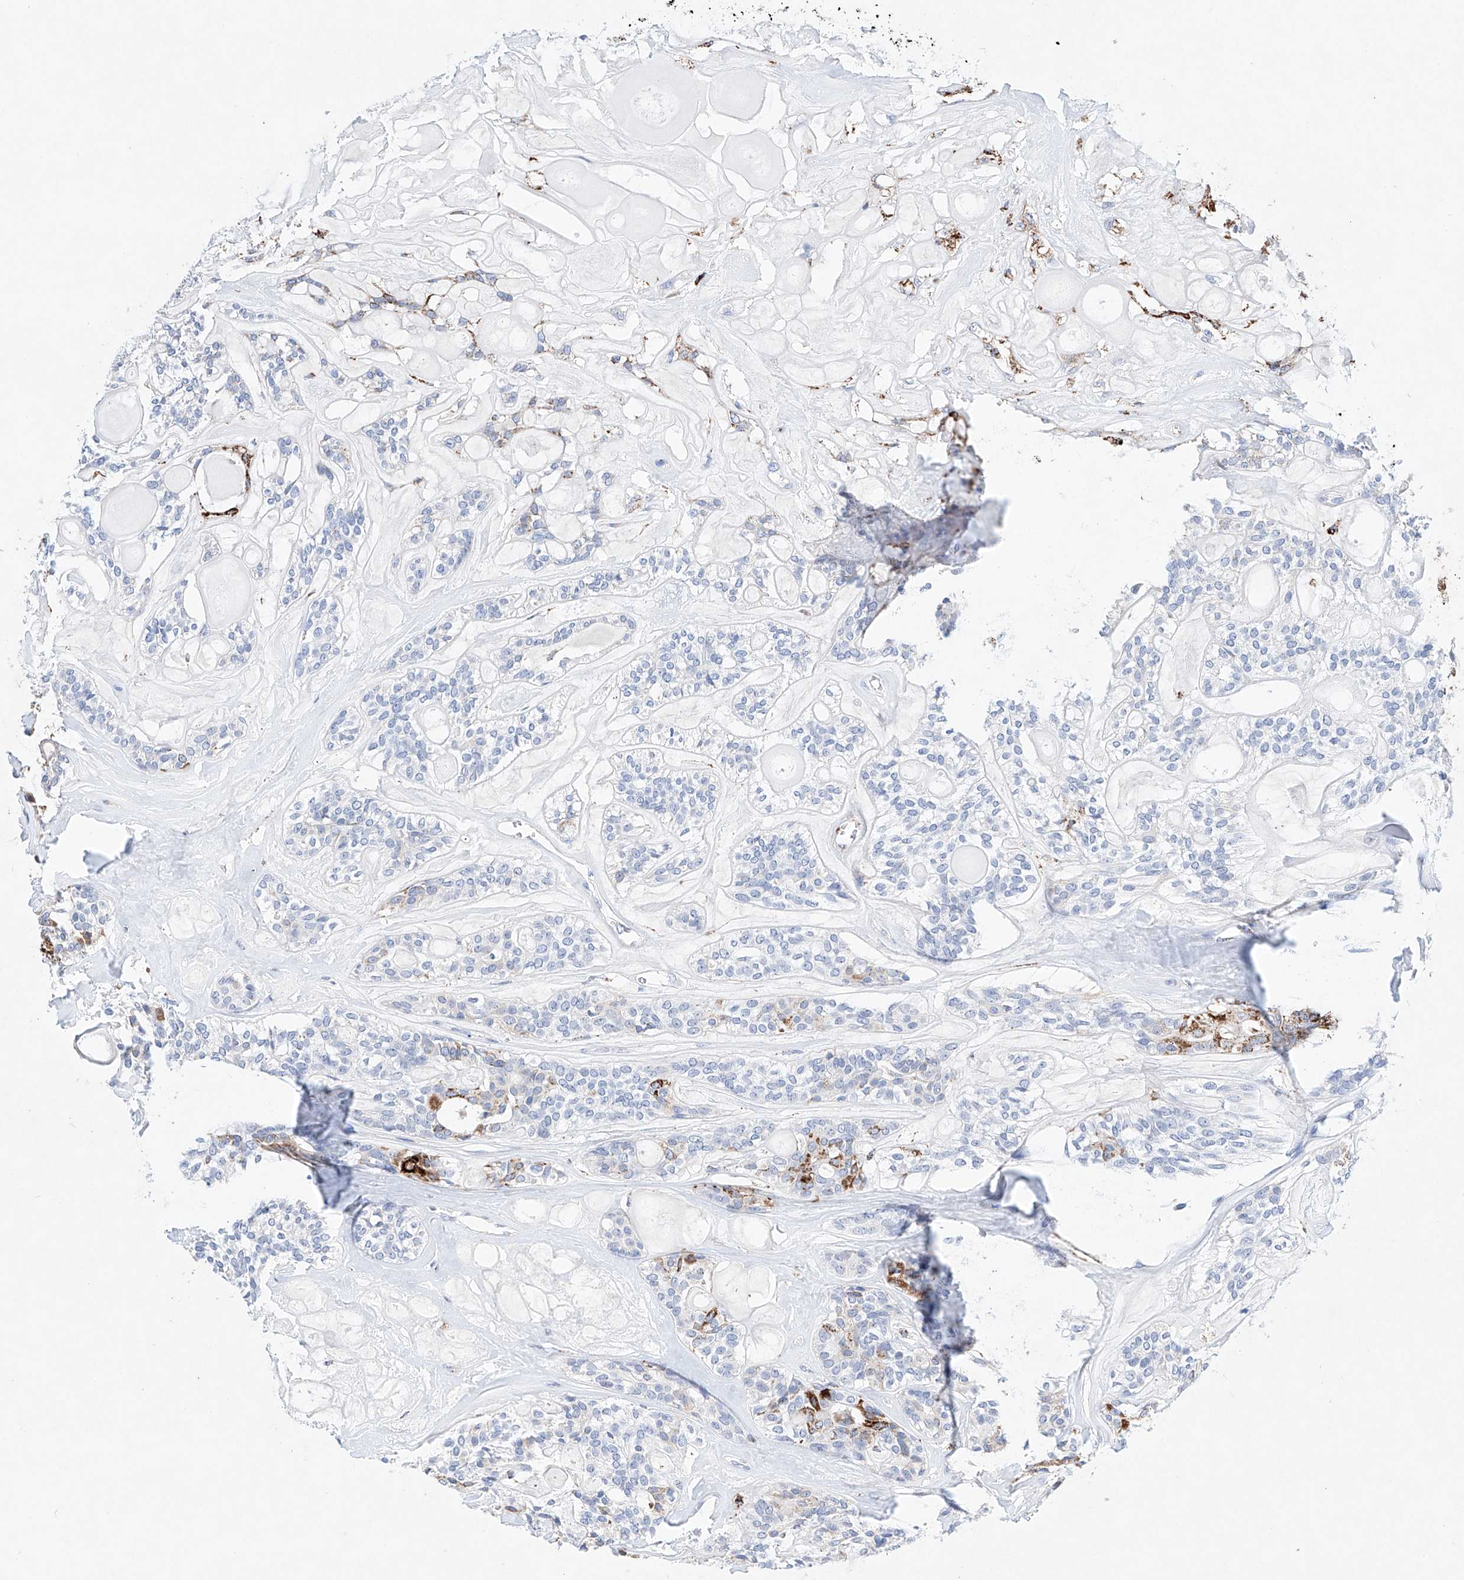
{"staining": {"intensity": "moderate", "quantity": "<25%", "location": "cytoplasmic/membranous"}, "tissue": "head and neck cancer", "cell_type": "Tumor cells", "image_type": "cancer", "snomed": [{"axis": "morphology", "description": "Adenocarcinoma, NOS"}, {"axis": "topography", "description": "Head-Neck"}], "caption": "An immunohistochemistry histopathology image of tumor tissue is shown. Protein staining in brown shows moderate cytoplasmic/membranous positivity in adenocarcinoma (head and neck) within tumor cells.", "gene": "NRROS", "patient": {"sex": "male", "age": 66}}